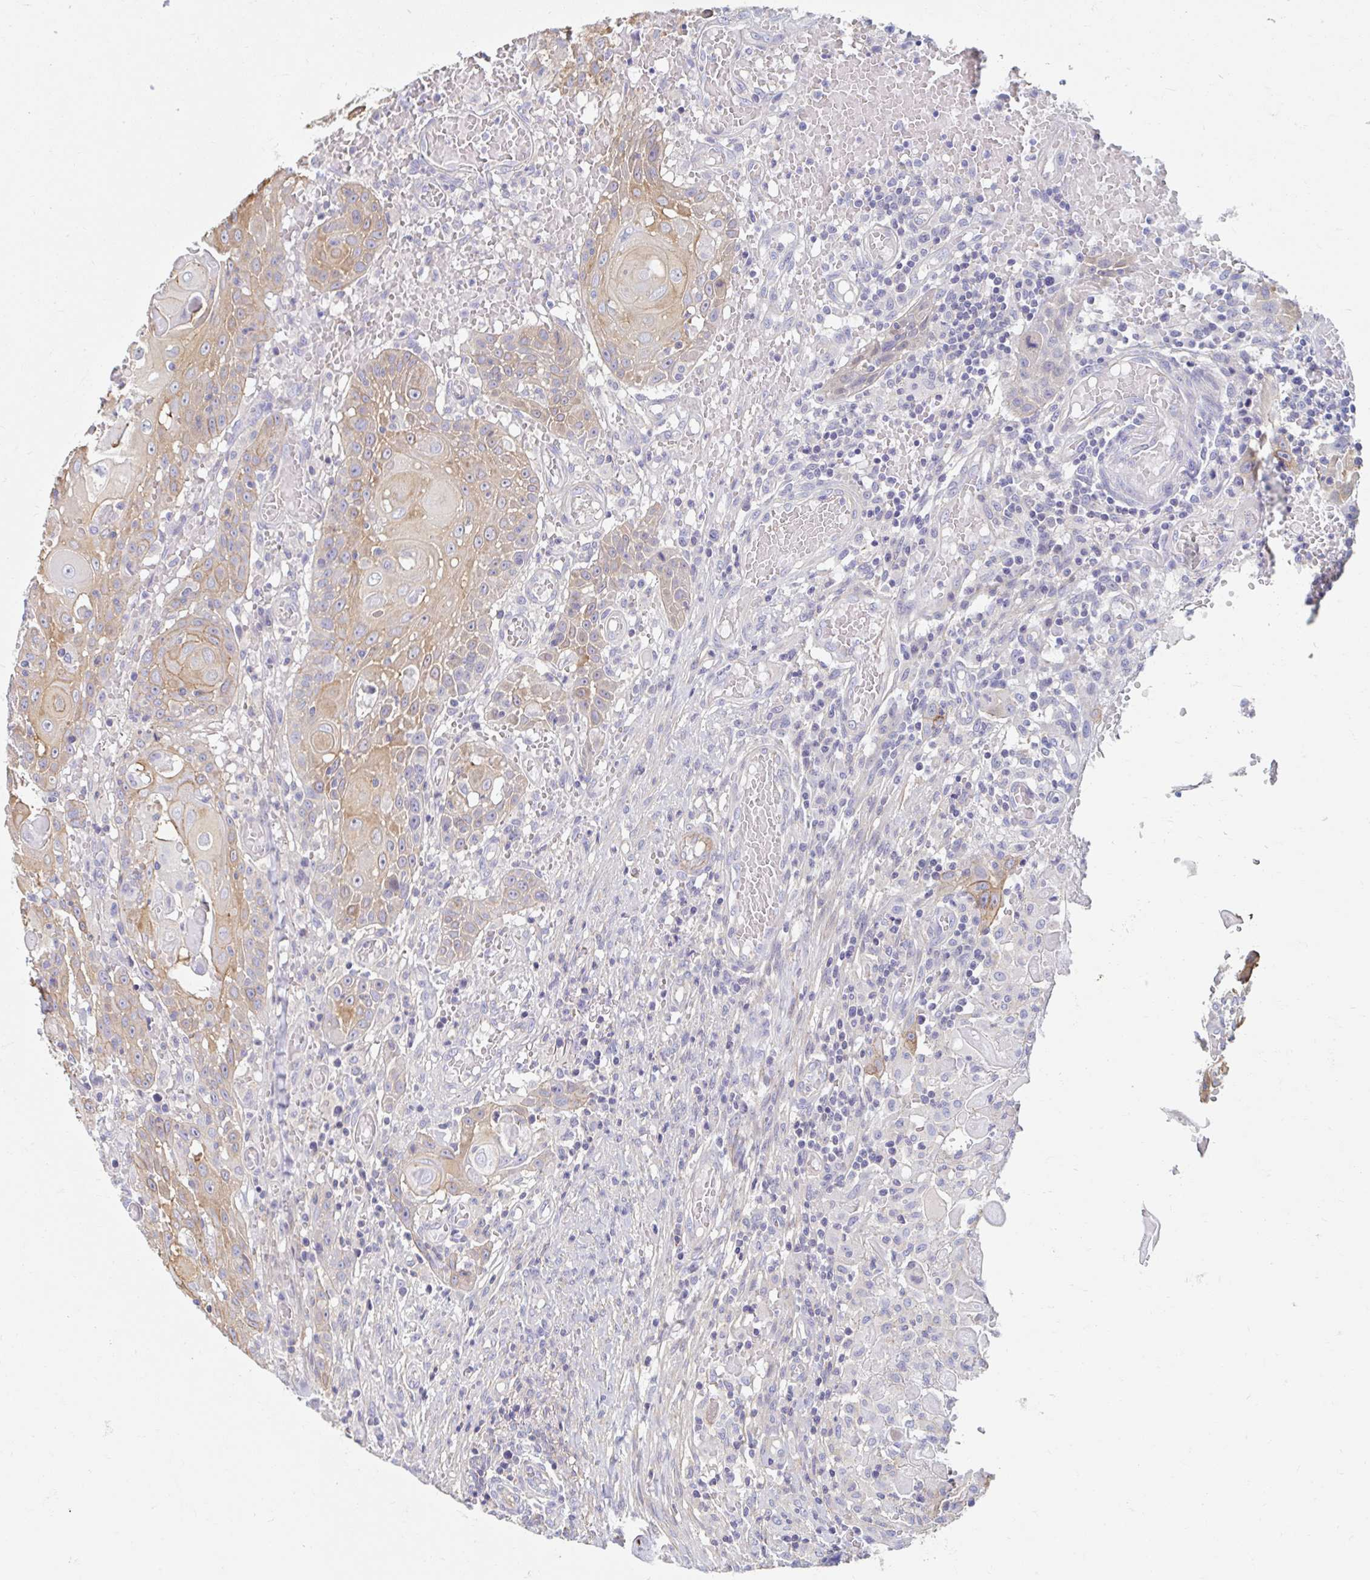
{"staining": {"intensity": "moderate", "quantity": ">75%", "location": "cytoplasmic/membranous"}, "tissue": "head and neck cancer", "cell_type": "Tumor cells", "image_type": "cancer", "snomed": [{"axis": "morphology", "description": "Normal tissue, NOS"}, {"axis": "morphology", "description": "Squamous cell carcinoma, NOS"}, {"axis": "topography", "description": "Oral tissue"}, {"axis": "topography", "description": "Head-Neck"}], "caption": "A micrograph of human squamous cell carcinoma (head and neck) stained for a protein exhibits moderate cytoplasmic/membranous brown staining in tumor cells.", "gene": "MYLK2", "patient": {"sex": "female", "age": 55}}